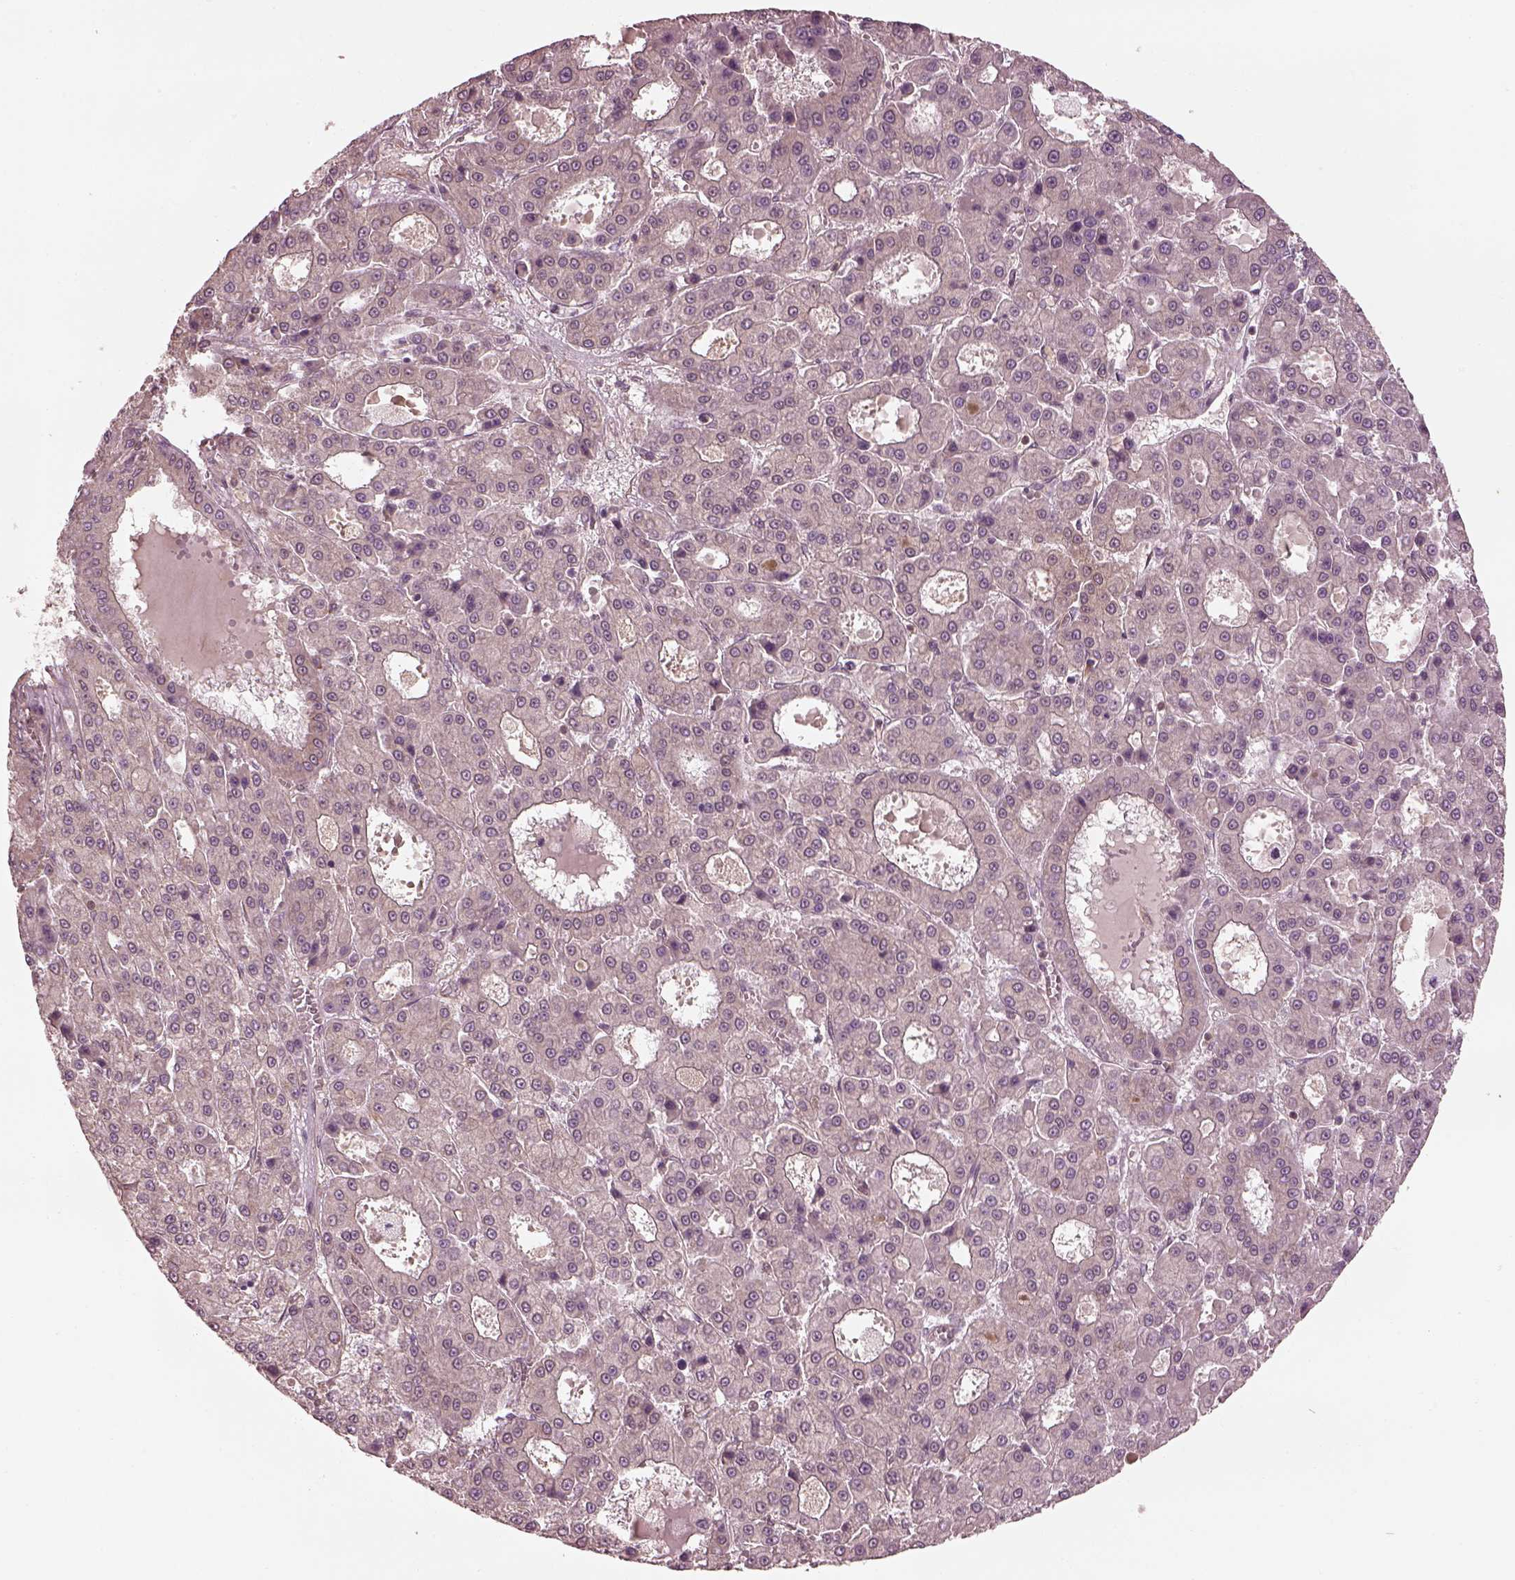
{"staining": {"intensity": "negative", "quantity": "none", "location": "none"}, "tissue": "liver cancer", "cell_type": "Tumor cells", "image_type": "cancer", "snomed": [{"axis": "morphology", "description": "Carcinoma, Hepatocellular, NOS"}, {"axis": "topography", "description": "Liver"}], "caption": "Tumor cells show no significant protein positivity in liver cancer.", "gene": "LSM14A", "patient": {"sex": "male", "age": 70}}